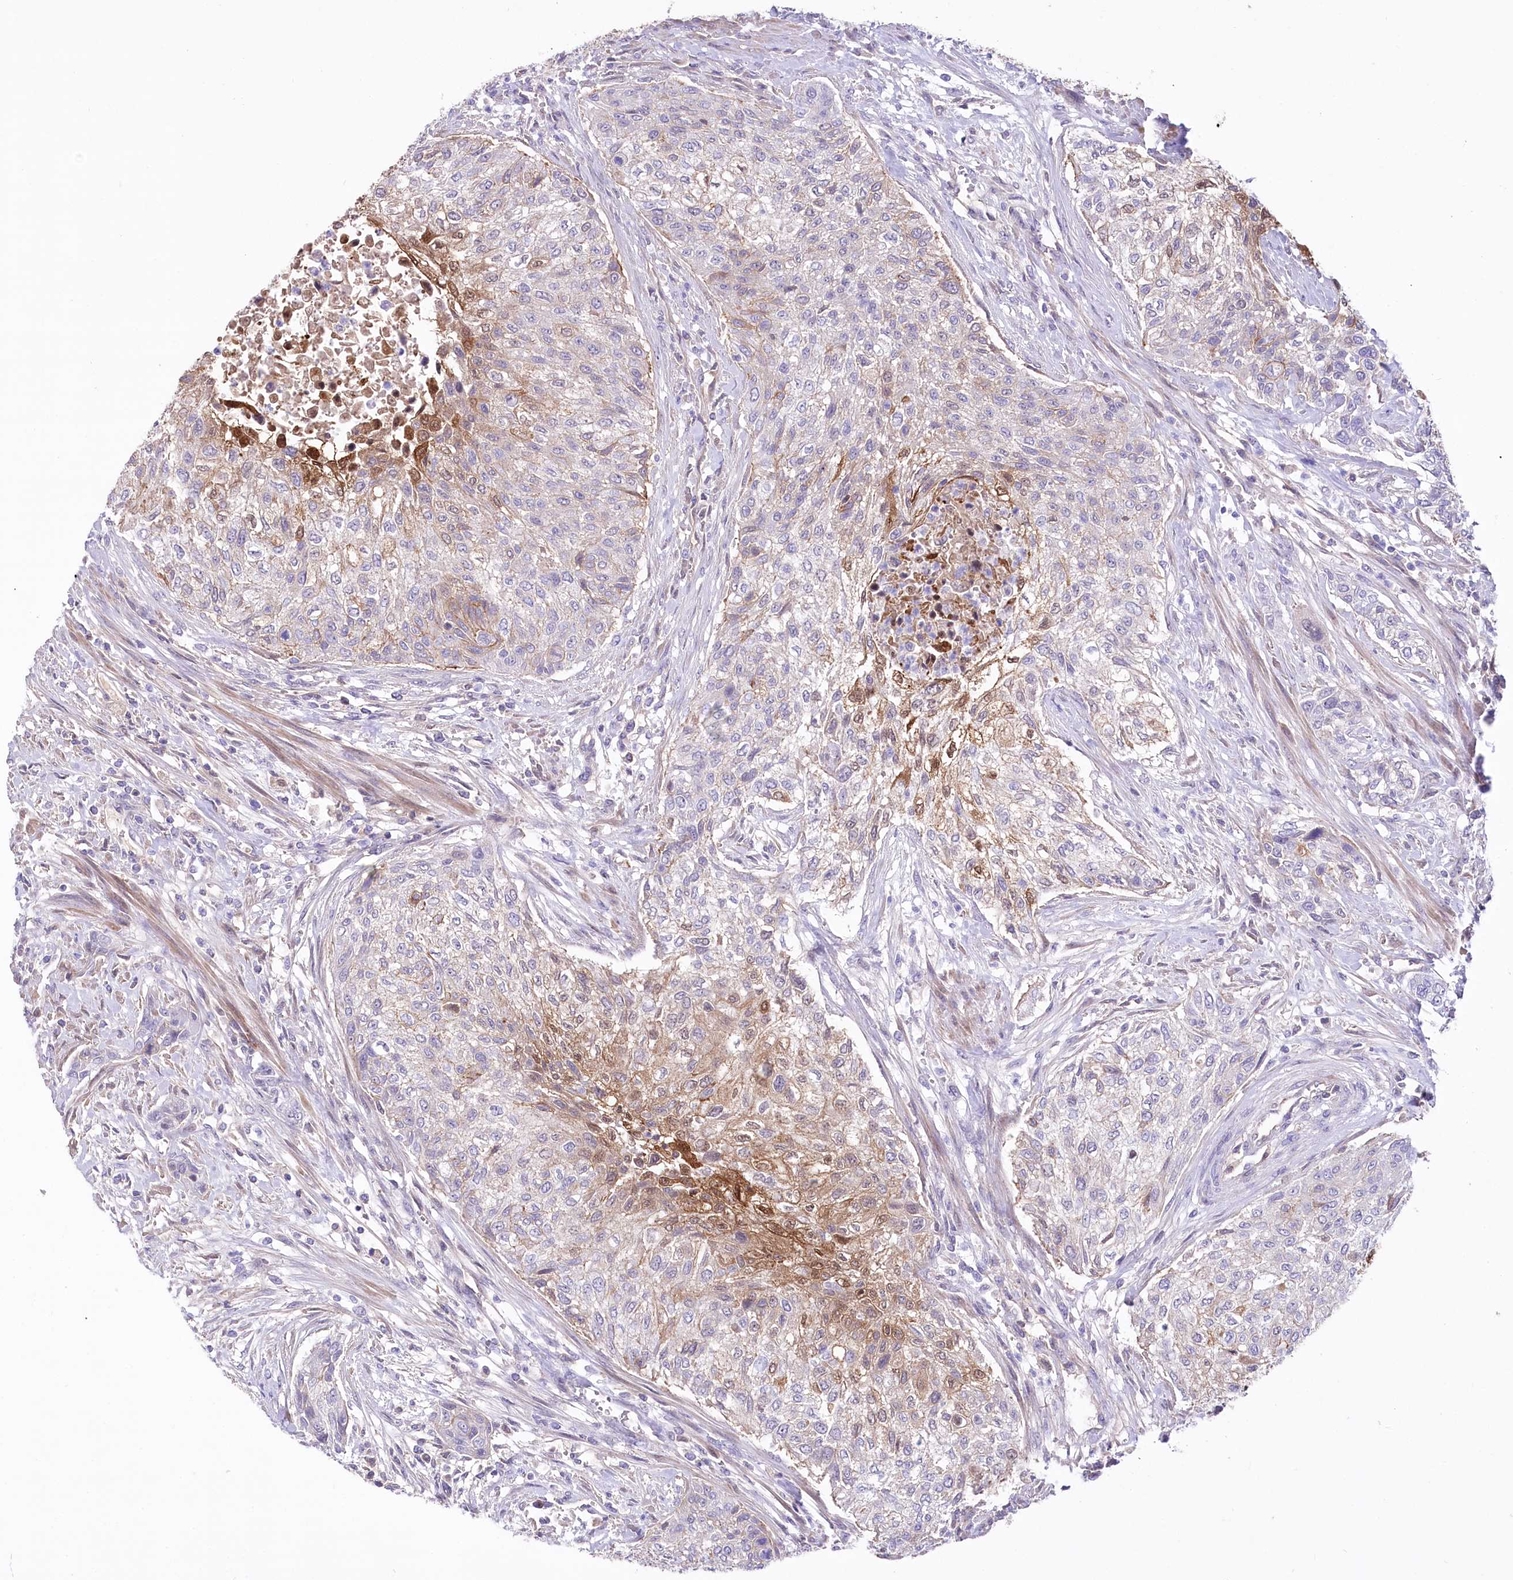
{"staining": {"intensity": "moderate", "quantity": "<25%", "location": "cytoplasmic/membranous"}, "tissue": "urothelial cancer", "cell_type": "Tumor cells", "image_type": "cancer", "snomed": [{"axis": "morphology", "description": "Normal tissue, NOS"}, {"axis": "morphology", "description": "Urothelial carcinoma, NOS"}, {"axis": "topography", "description": "Urinary bladder"}, {"axis": "topography", "description": "Peripheral nerve tissue"}], "caption": "Transitional cell carcinoma stained with a protein marker displays moderate staining in tumor cells.", "gene": "CEP164", "patient": {"sex": "male", "age": 35}}